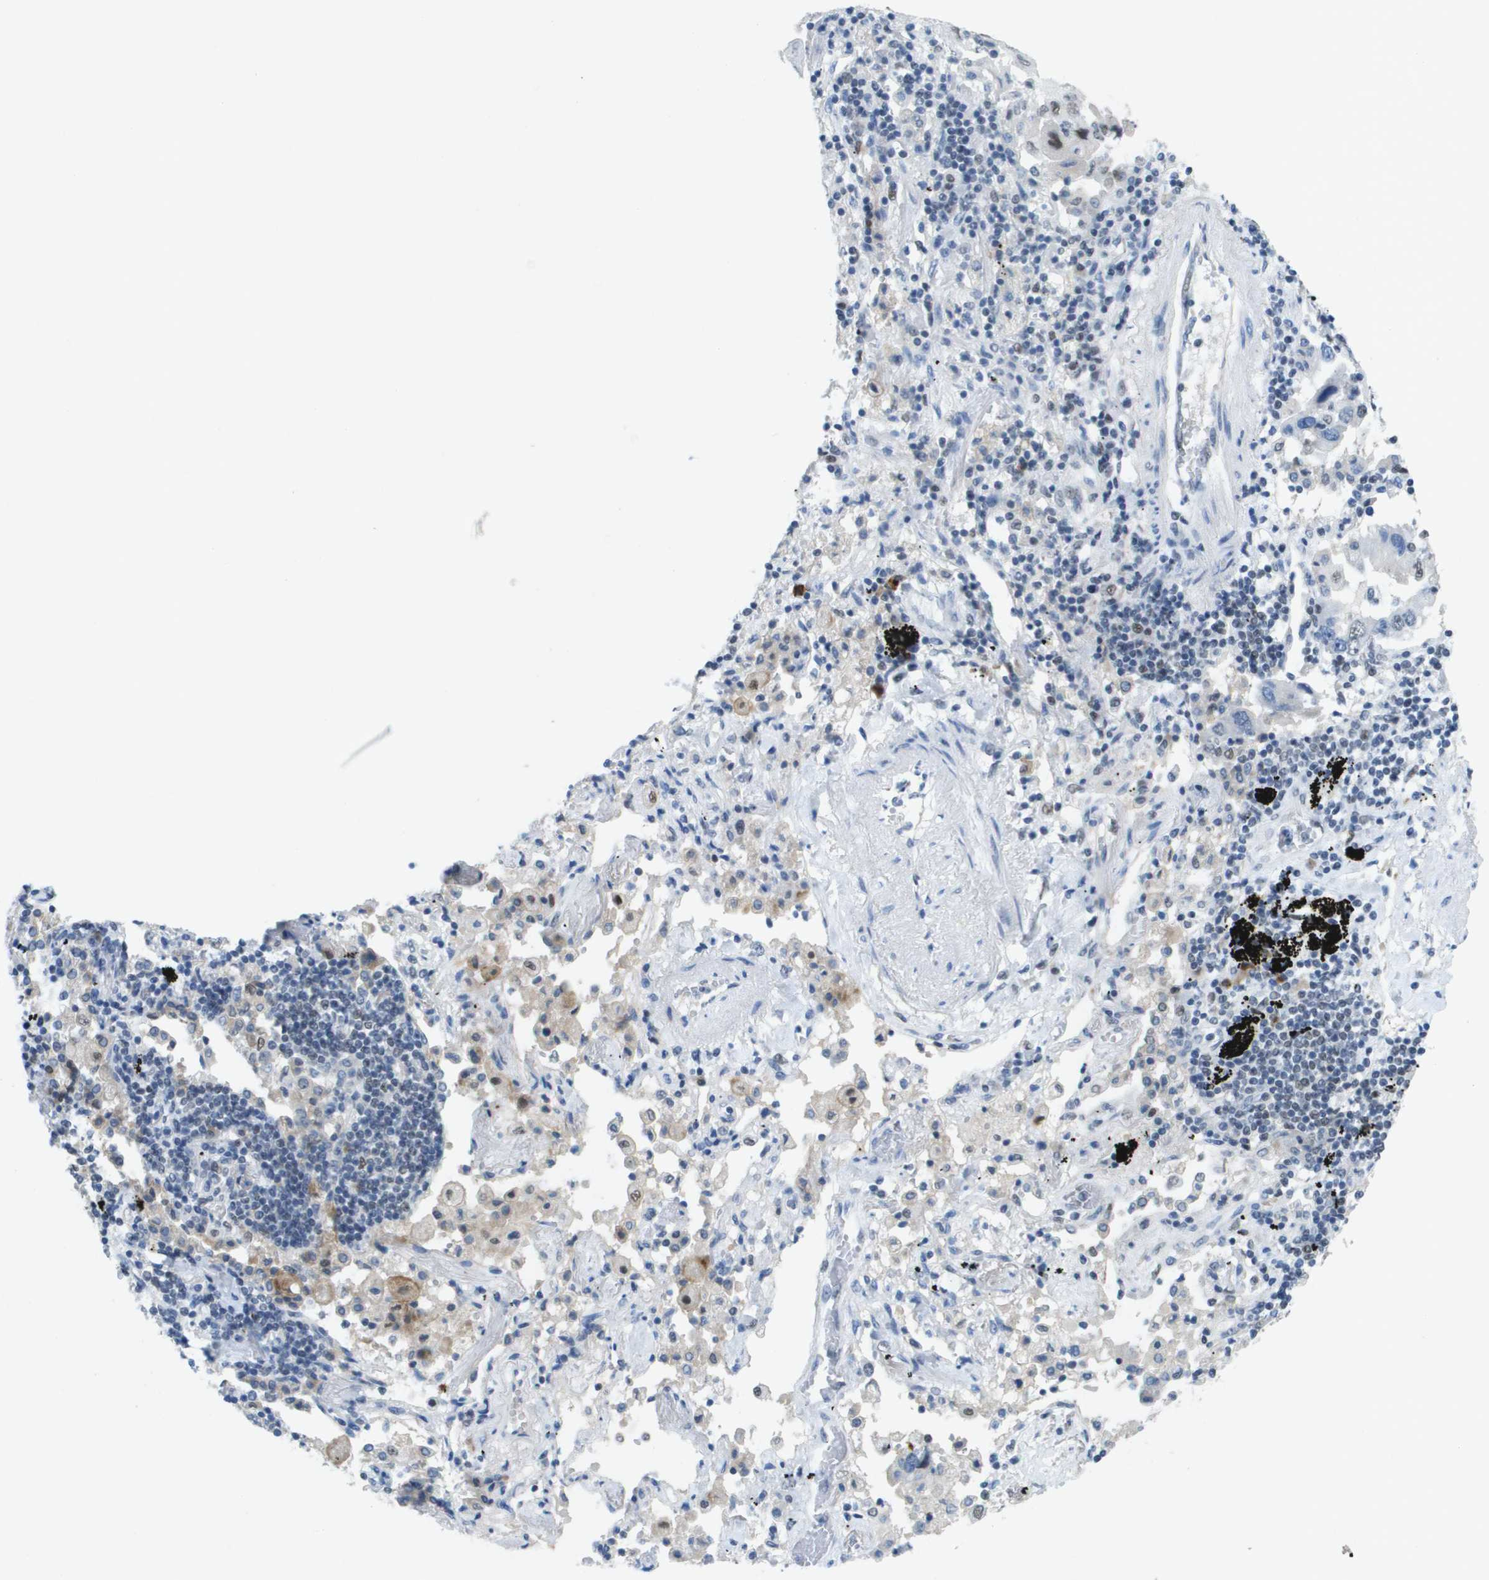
{"staining": {"intensity": "weak", "quantity": "<25%", "location": "nuclear"}, "tissue": "lung cancer", "cell_type": "Tumor cells", "image_type": "cancer", "snomed": [{"axis": "morphology", "description": "Adenocarcinoma, NOS"}, {"axis": "topography", "description": "Lung"}], "caption": "Human lung cancer stained for a protein using immunohistochemistry (IHC) exhibits no expression in tumor cells.", "gene": "TP53RK", "patient": {"sex": "female", "age": 65}}